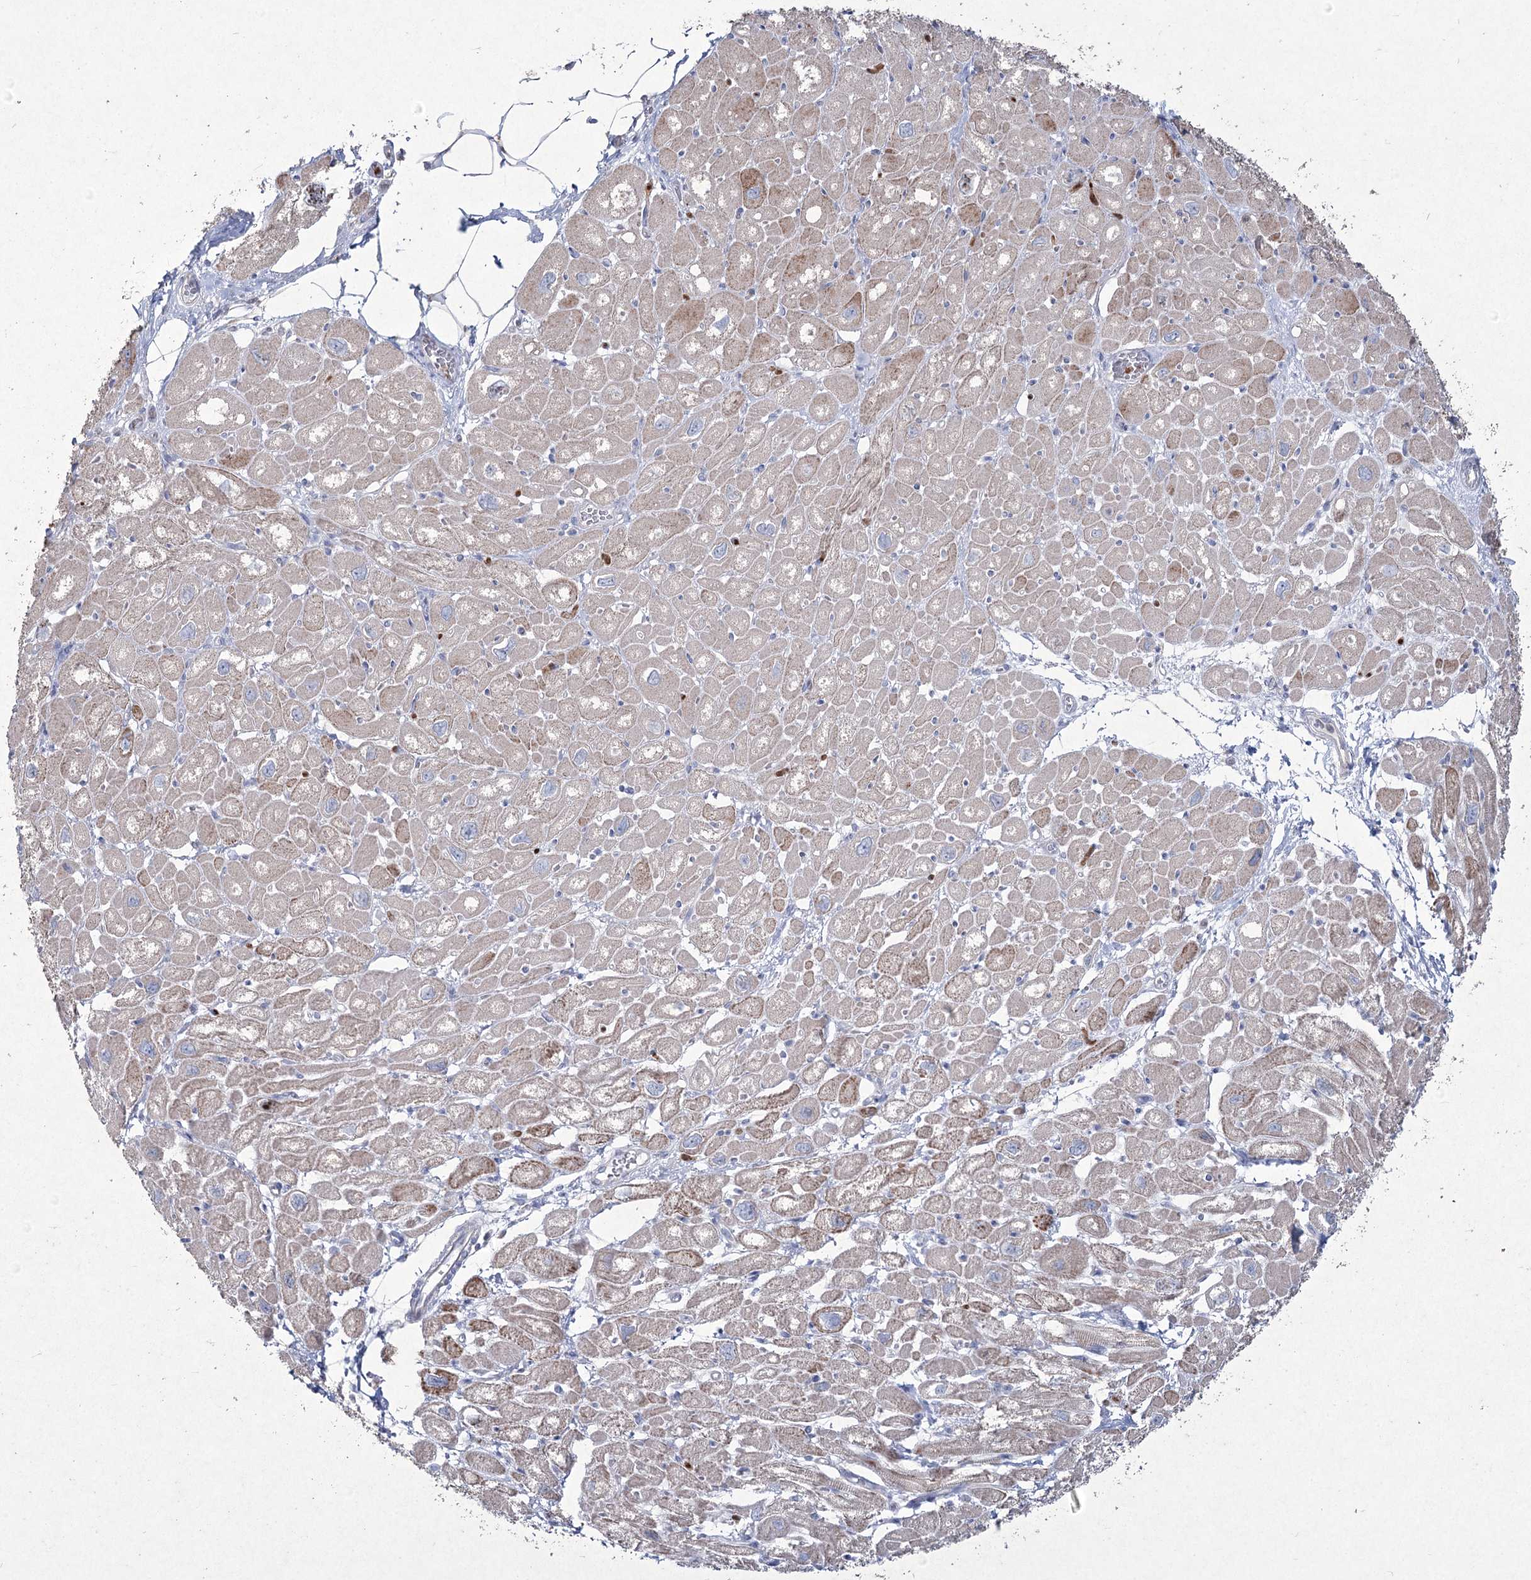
{"staining": {"intensity": "negative", "quantity": "none", "location": "none"}, "tissue": "heart muscle", "cell_type": "Cardiomyocytes", "image_type": "normal", "snomed": [{"axis": "morphology", "description": "Normal tissue, NOS"}, {"axis": "topography", "description": "Heart"}], "caption": "Immunohistochemistry (IHC) micrograph of normal human heart muscle stained for a protein (brown), which exhibits no expression in cardiomyocytes.", "gene": "NIPAL4", "patient": {"sex": "male", "age": 50}}